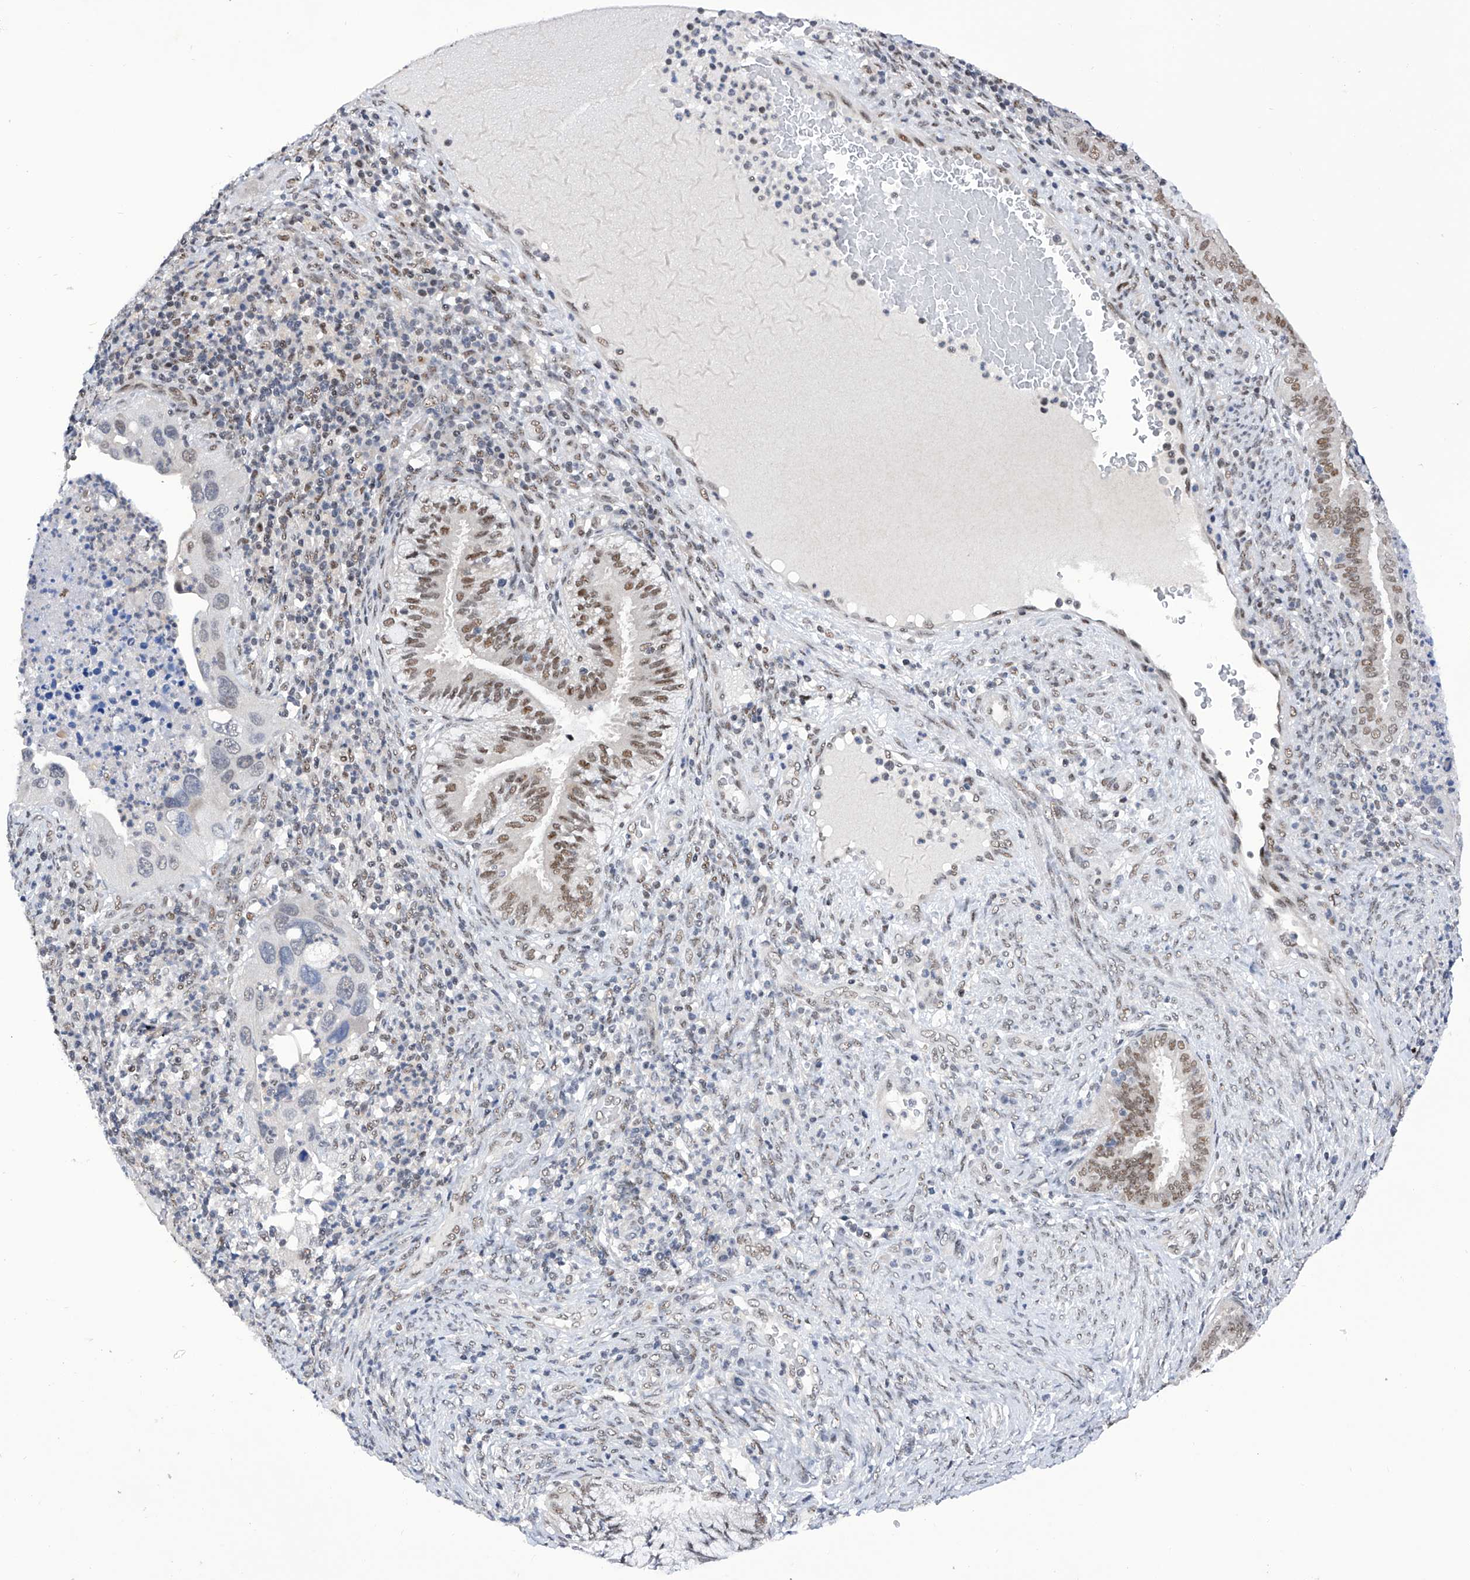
{"staining": {"intensity": "negative", "quantity": "none", "location": "none"}, "tissue": "cervical cancer", "cell_type": "Tumor cells", "image_type": "cancer", "snomed": [{"axis": "morphology", "description": "Squamous cell carcinoma, NOS"}, {"axis": "topography", "description": "Cervix"}], "caption": "Tumor cells show no significant staining in cervical cancer.", "gene": "RAD54L", "patient": {"sex": "female", "age": 38}}